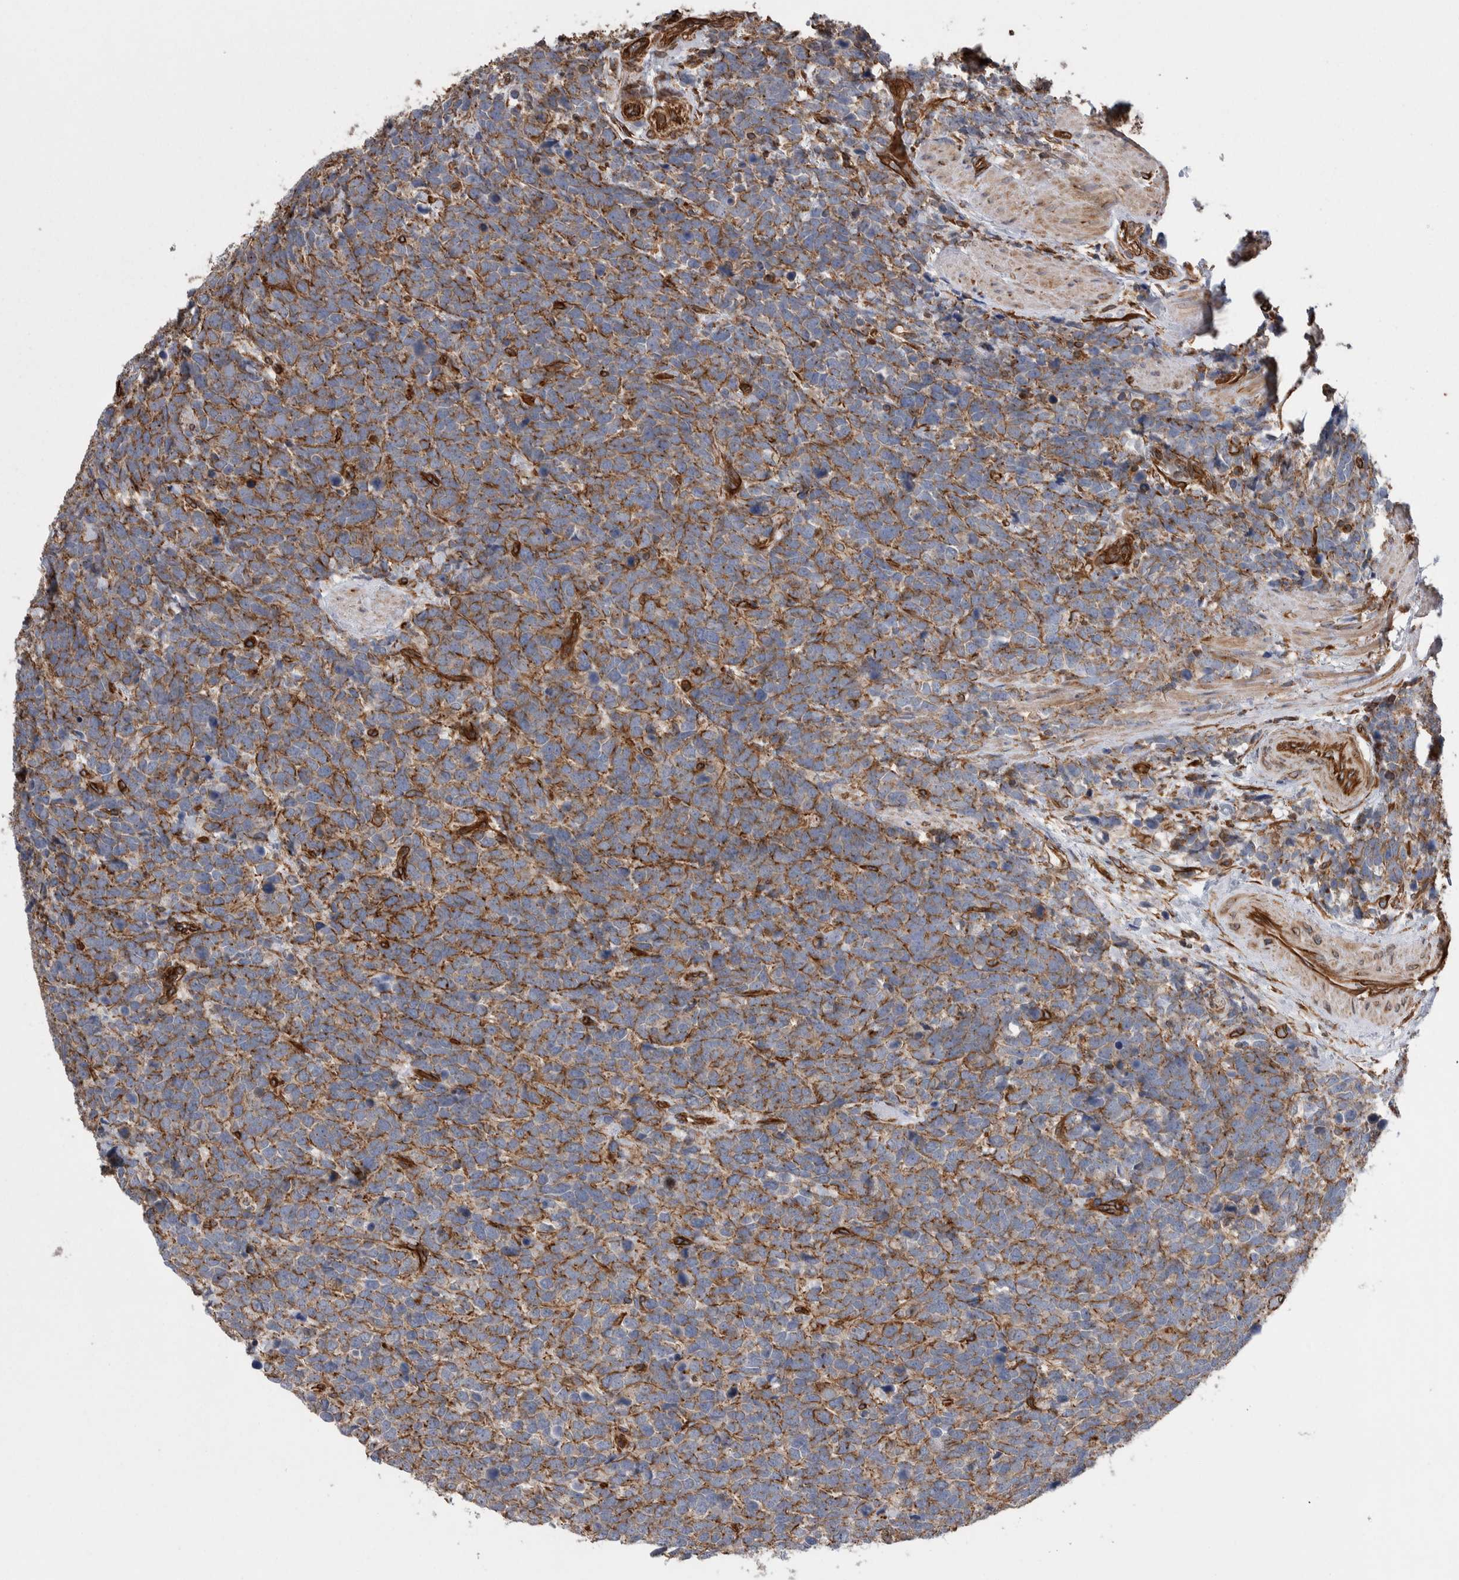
{"staining": {"intensity": "weak", "quantity": ">75%", "location": "cytoplasmic/membranous"}, "tissue": "urothelial cancer", "cell_type": "Tumor cells", "image_type": "cancer", "snomed": [{"axis": "morphology", "description": "Urothelial carcinoma, High grade"}, {"axis": "topography", "description": "Urinary bladder"}], "caption": "Tumor cells reveal weak cytoplasmic/membranous staining in about >75% of cells in urothelial cancer.", "gene": "KIF12", "patient": {"sex": "female", "age": 82}}